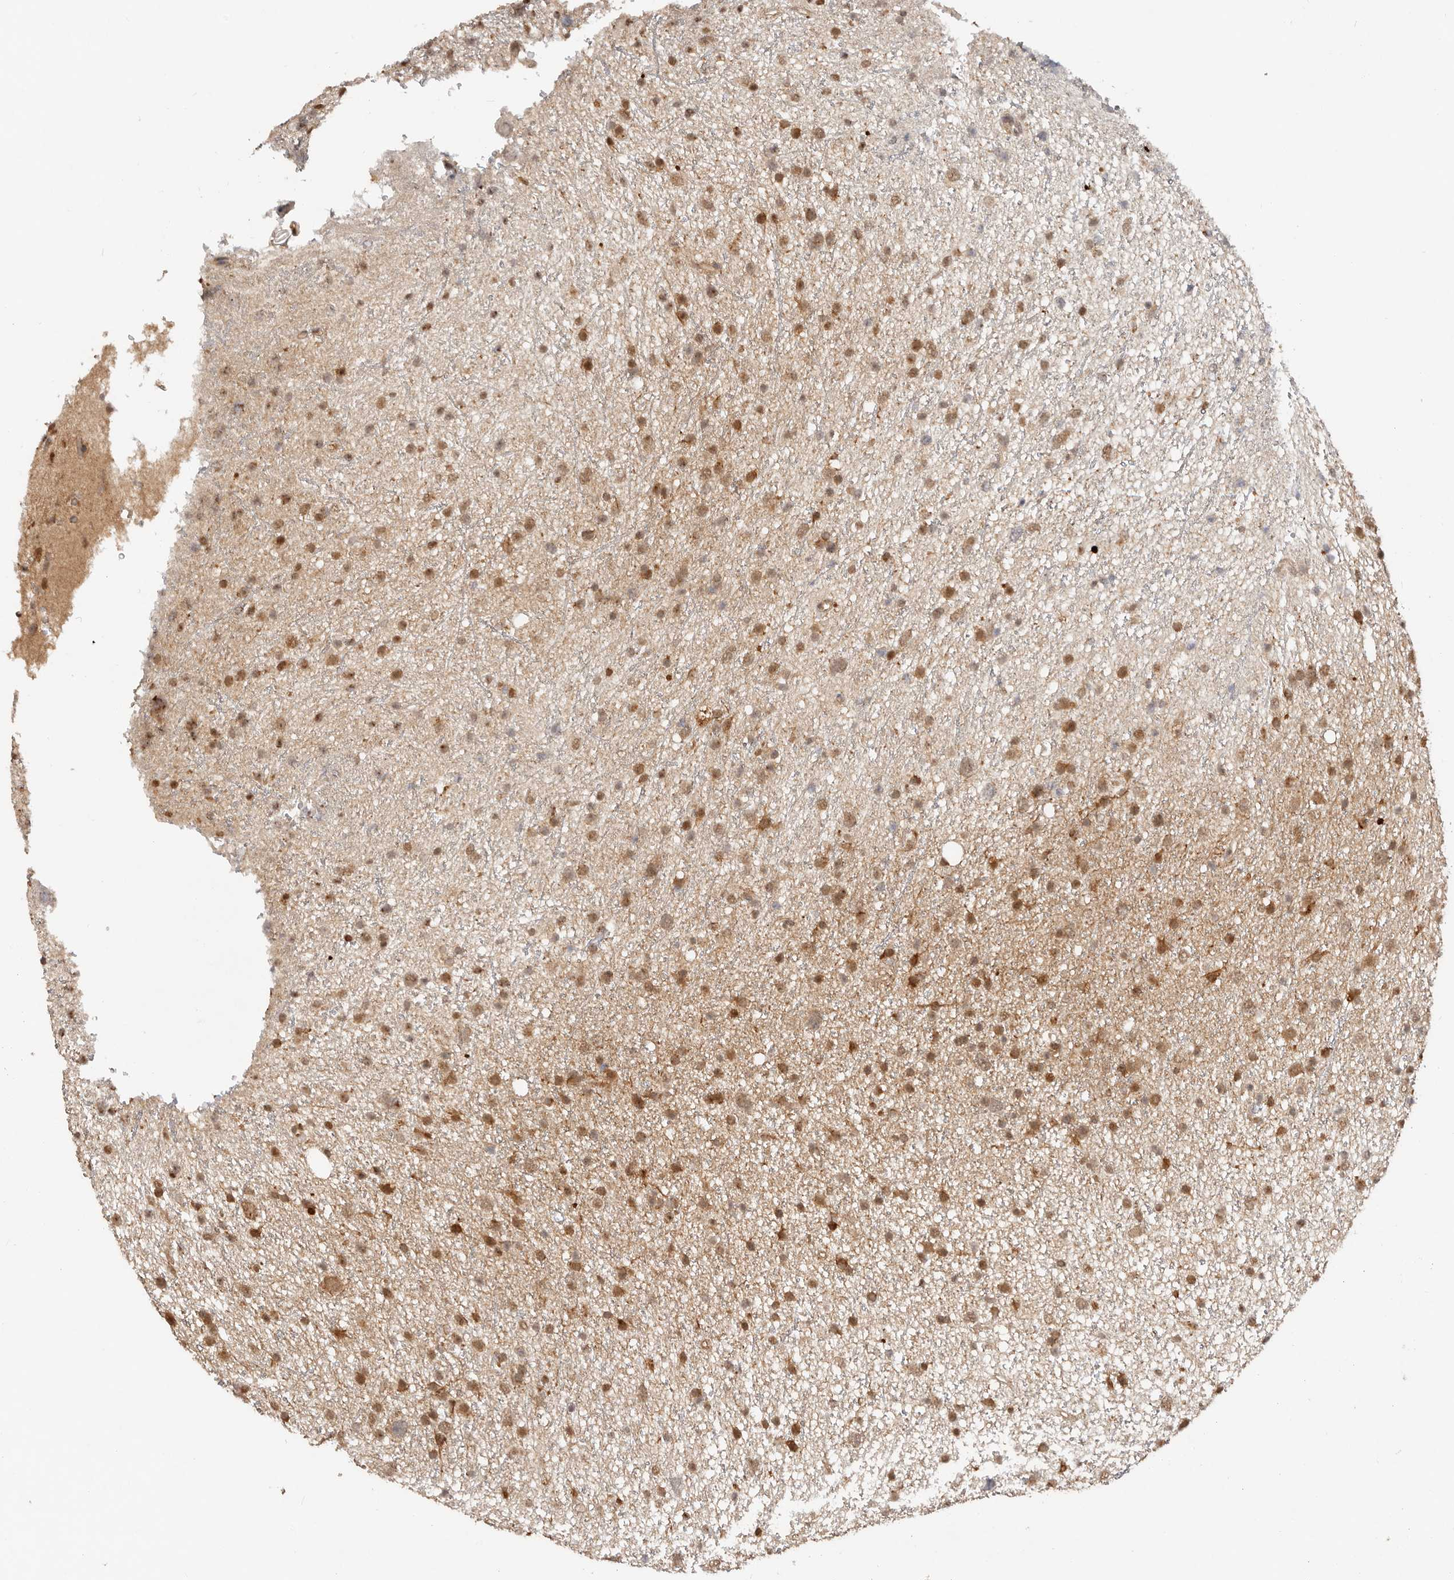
{"staining": {"intensity": "moderate", "quantity": ">75%", "location": "cytoplasmic/membranous,nuclear"}, "tissue": "glioma", "cell_type": "Tumor cells", "image_type": "cancer", "snomed": [{"axis": "morphology", "description": "Glioma, malignant, Low grade"}, {"axis": "topography", "description": "Cerebral cortex"}], "caption": "Immunohistochemistry photomicrograph of neoplastic tissue: human low-grade glioma (malignant) stained using immunohistochemistry displays medium levels of moderate protein expression localized specifically in the cytoplasmic/membranous and nuclear of tumor cells, appearing as a cytoplasmic/membranous and nuclear brown color.", "gene": "PSMA5", "patient": {"sex": "female", "age": 39}}